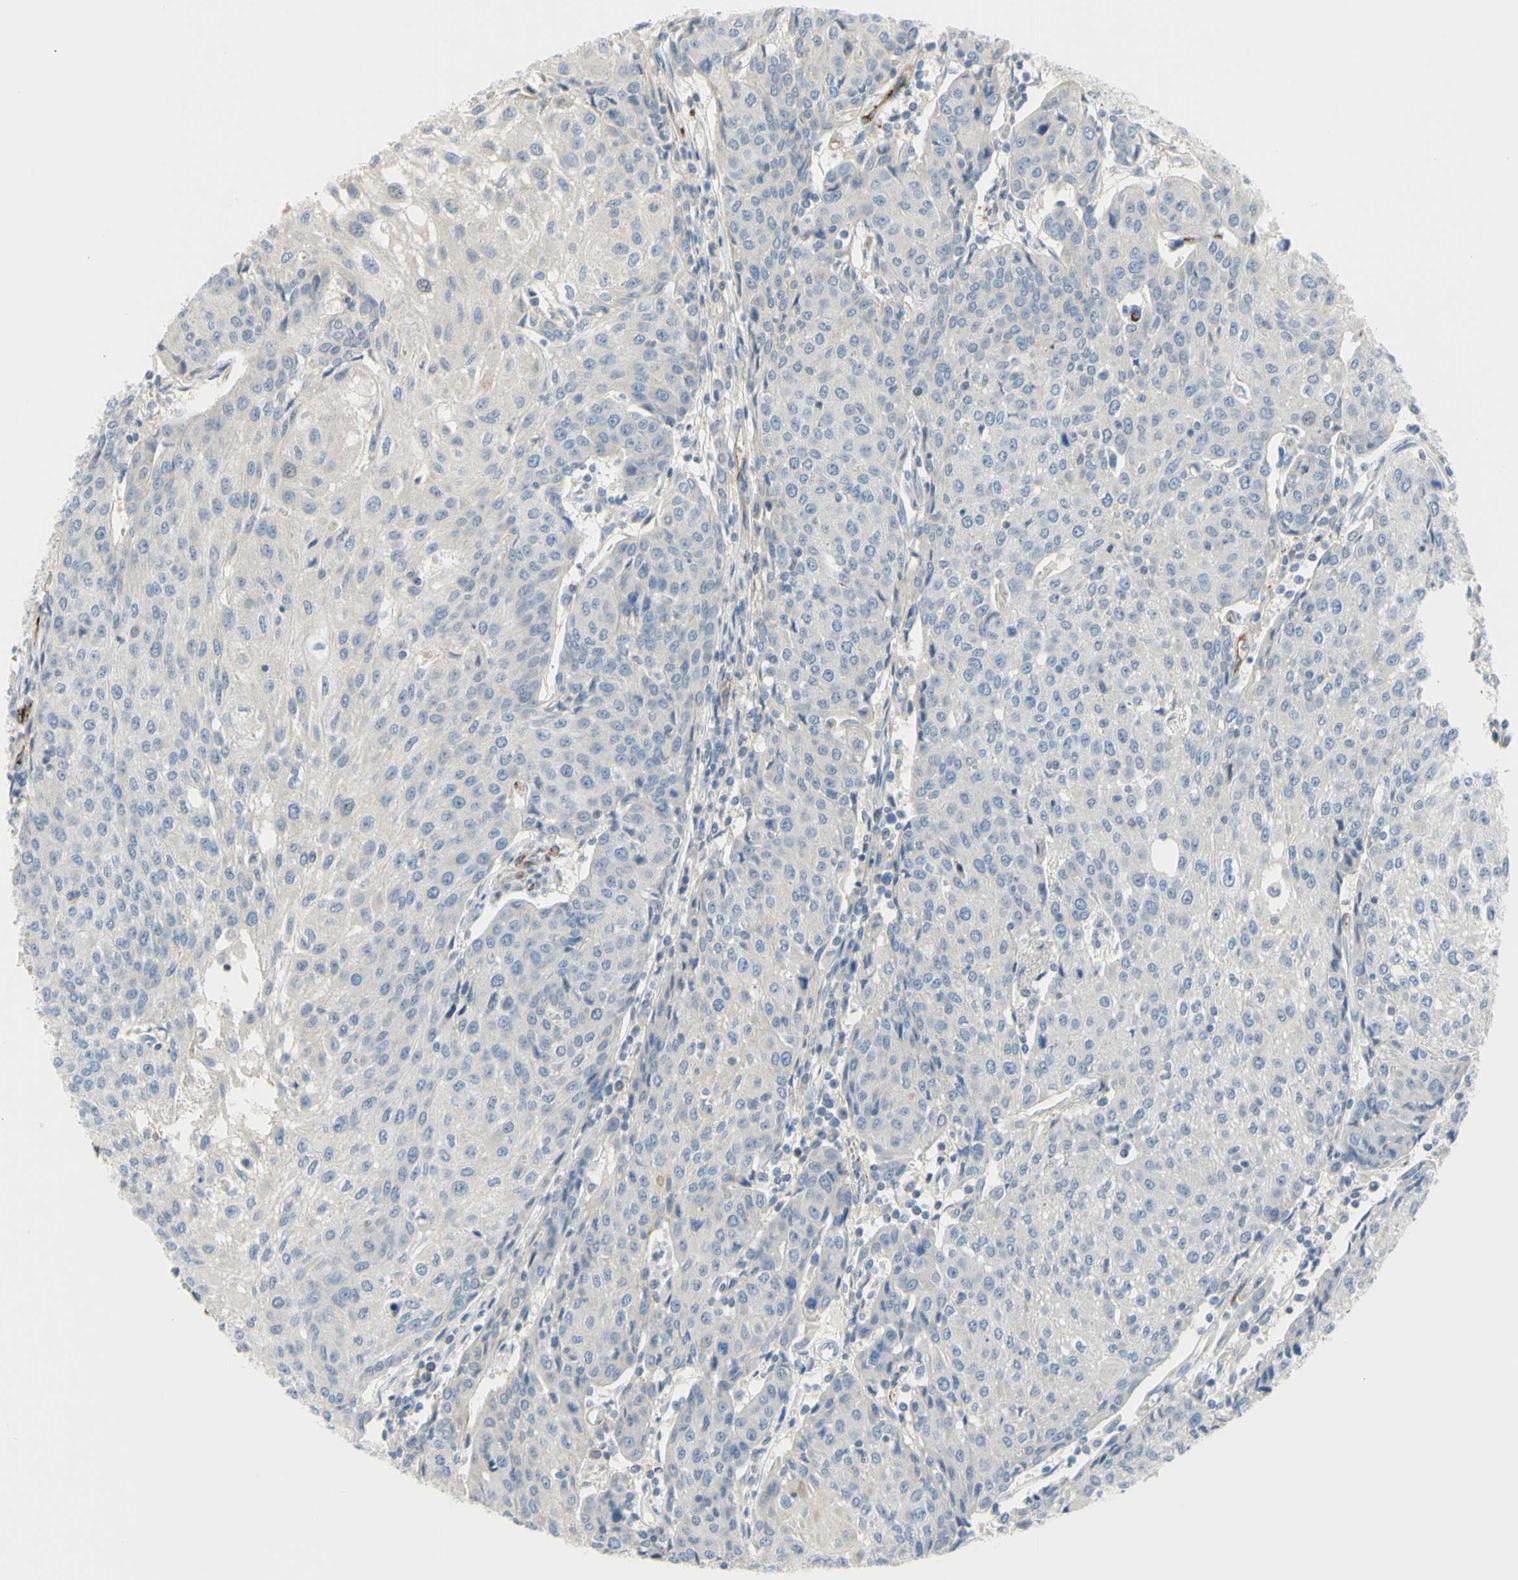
{"staining": {"intensity": "negative", "quantity": "none", "location": "none"}, "tissue": "urothelial cancer", "cell_type": "Tumor cells", "image_type": "cancer", "snomed": [{"axis": "morphology", "description": "Urothelial carcinoma, High grade"}, {"axis": "topography", "description": "Urinary bladder"}], "caption": "The immunohistochemistry (IHC) histopathology image has no significant expression in tumor cells of urothelial cancer tissue. Brightfield microscopy of immunohistochemistry (IHC) stained with DAB (3,3'-diaminobenzidine) (brown) and hematoxylin (blue), captured at high magnification.", "gene": "PRRG2", "patient": {"sex": "female", "age": 85}}